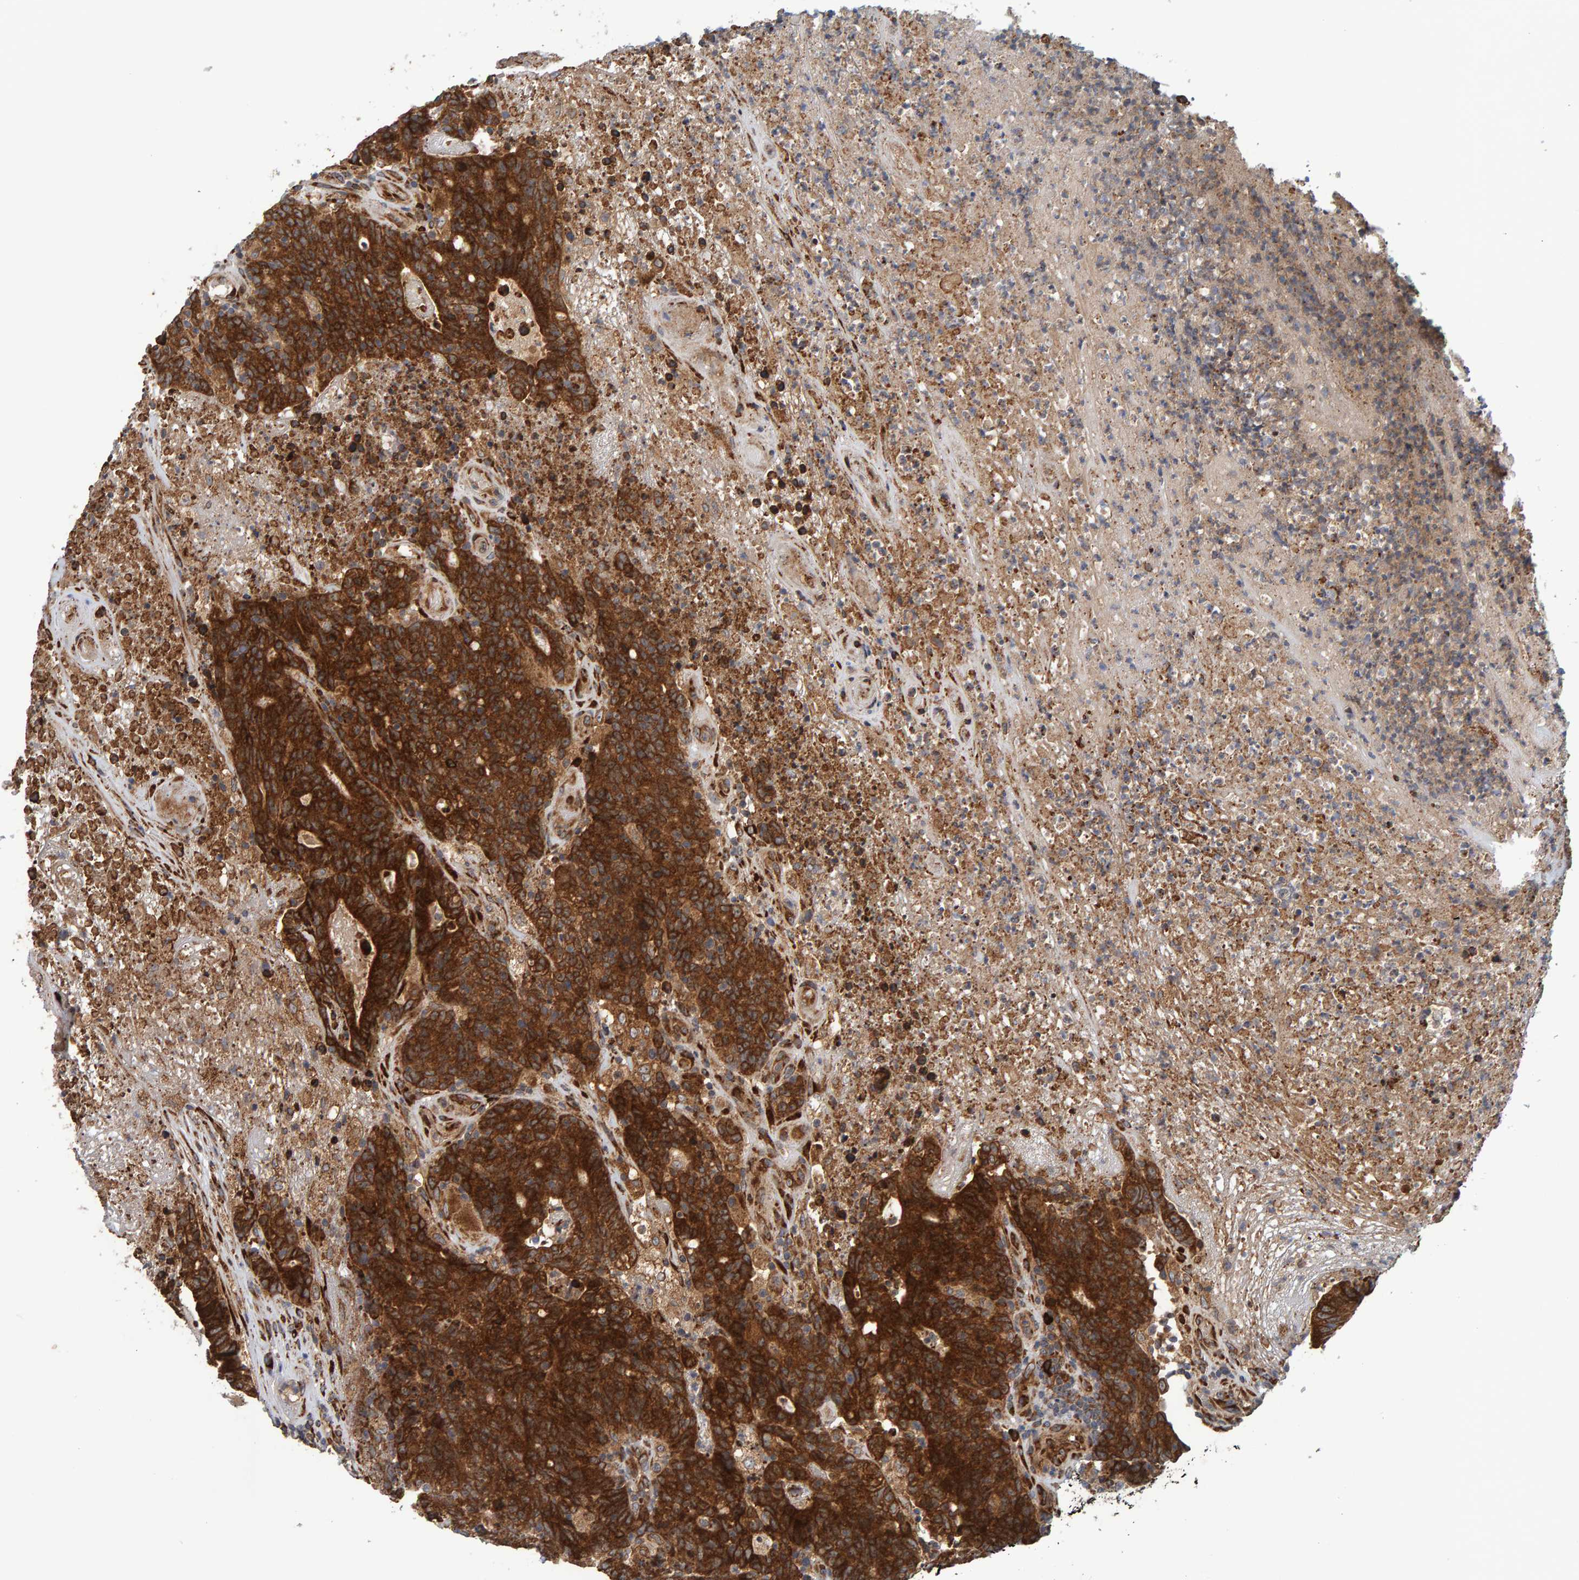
{"staining": {"intensity": "strong", "quantity": ">75%", "location": "cytoplasmic/membranous"}, "tissue": "colorectal cancer", "cell_type": "Tumor cells", "image_type": "cancer", "snomed": [{"axis": "morphology", "description": "Normal tissue, NOS"}, {"axis": "morphology", "description": "Adenocarcinoma, NOS"}, {"axis": "topography", "description": "Colon"}], "caption": "Human colorectal cancer stained for a protein (brown) exhibits strong cytoplasmic/membranous positive expression in approximately >75% of tumor cells.", "gene": "BAIAP2", "patient": {"sex": "female", "age": 75}}